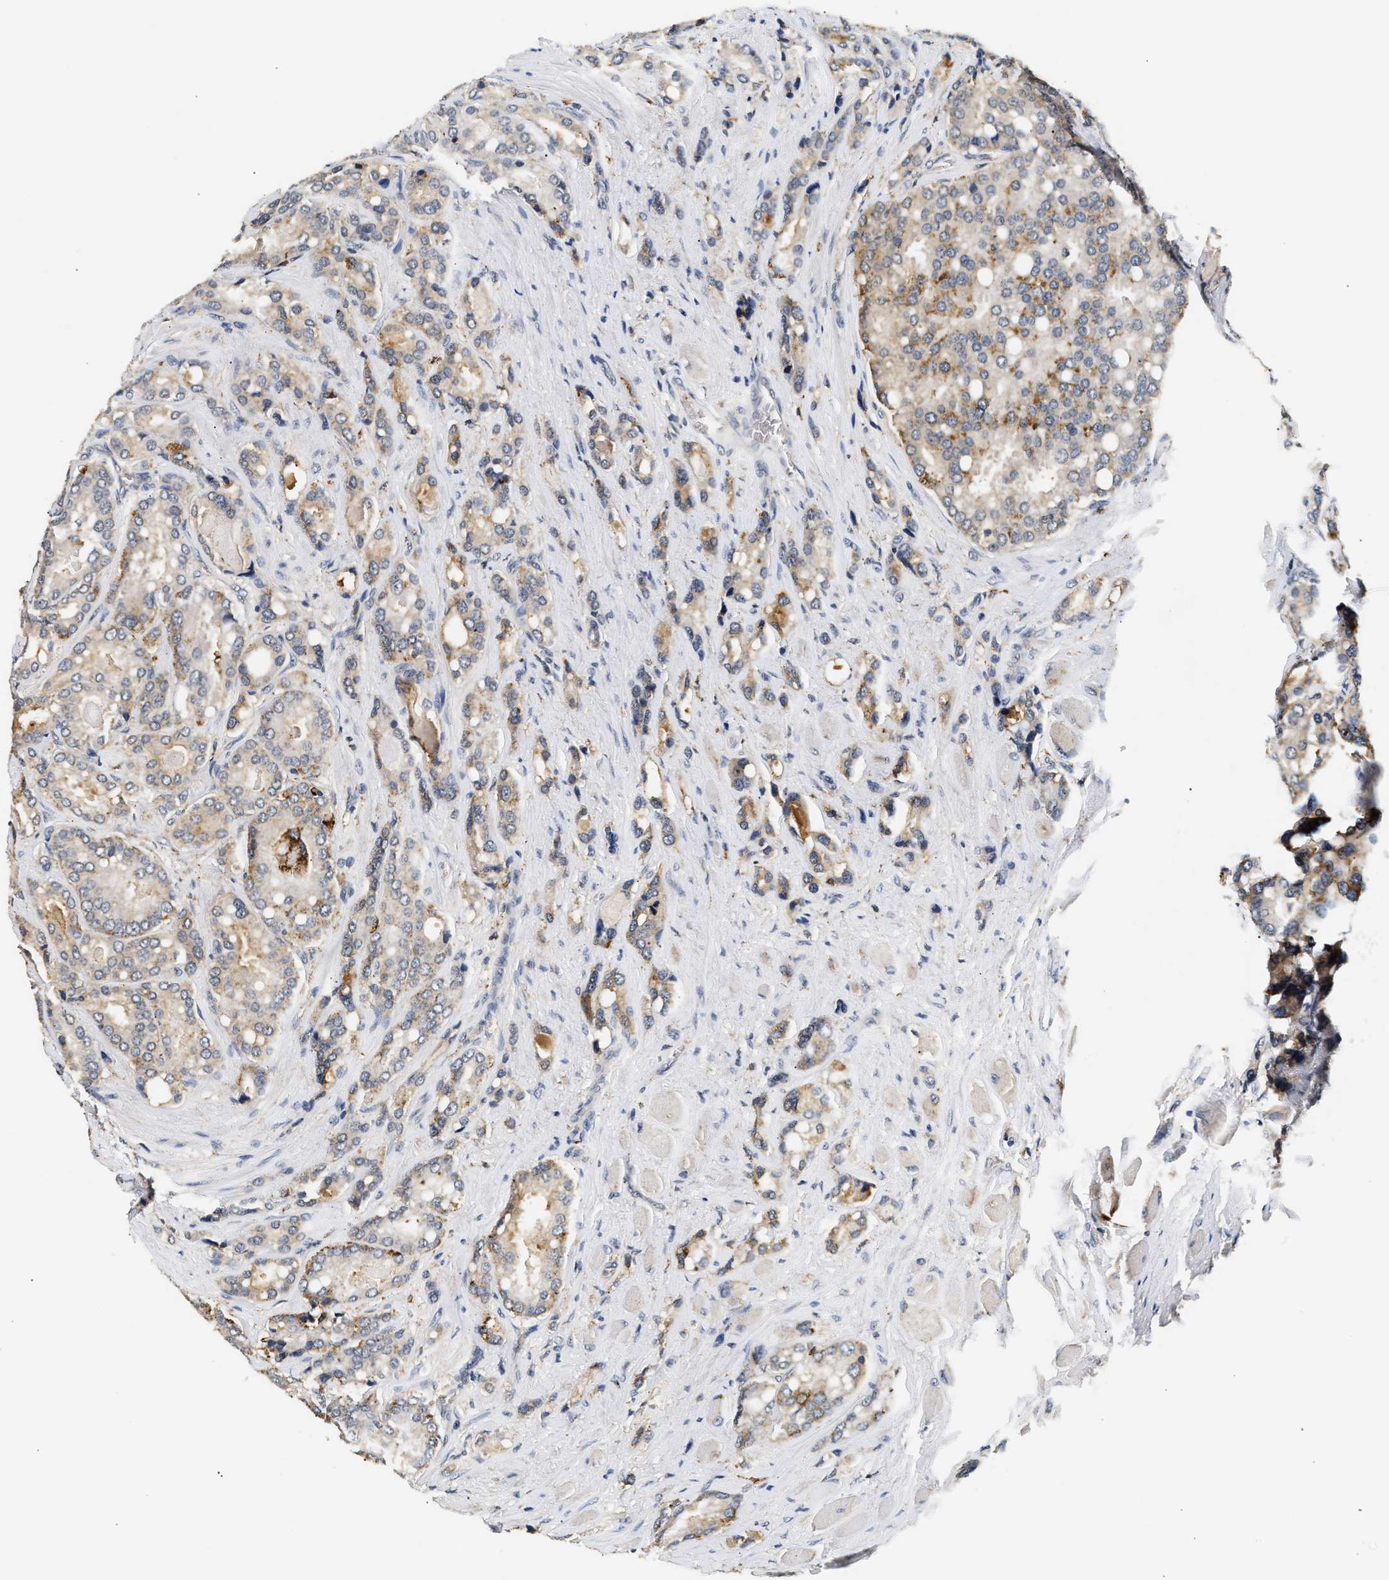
{"staining": {"intensity": "moderate", "quantity": "25%-75%", "location": "cytoplasmic/membranous"}, "tissue": "prostate cancer", "cell_type": "Tumor cells", "image_type": "cancer", "snomed": [{"axis": "morphology", "description": "Adenocarcinoma, High grade"}, {"axis": "topography", "description": "Prostate"}], "caption": "Immunohistochemistry image of human prostate cancer (adenocarcinoma (high-grade)) stained for a protein (brown), which shows medium levels of moderate cytoplasmic/membranous expression in approximately 25%-75% of tumor cells.", "gene": "SMU1", "patient": {"sex": "male", "age": 50}}